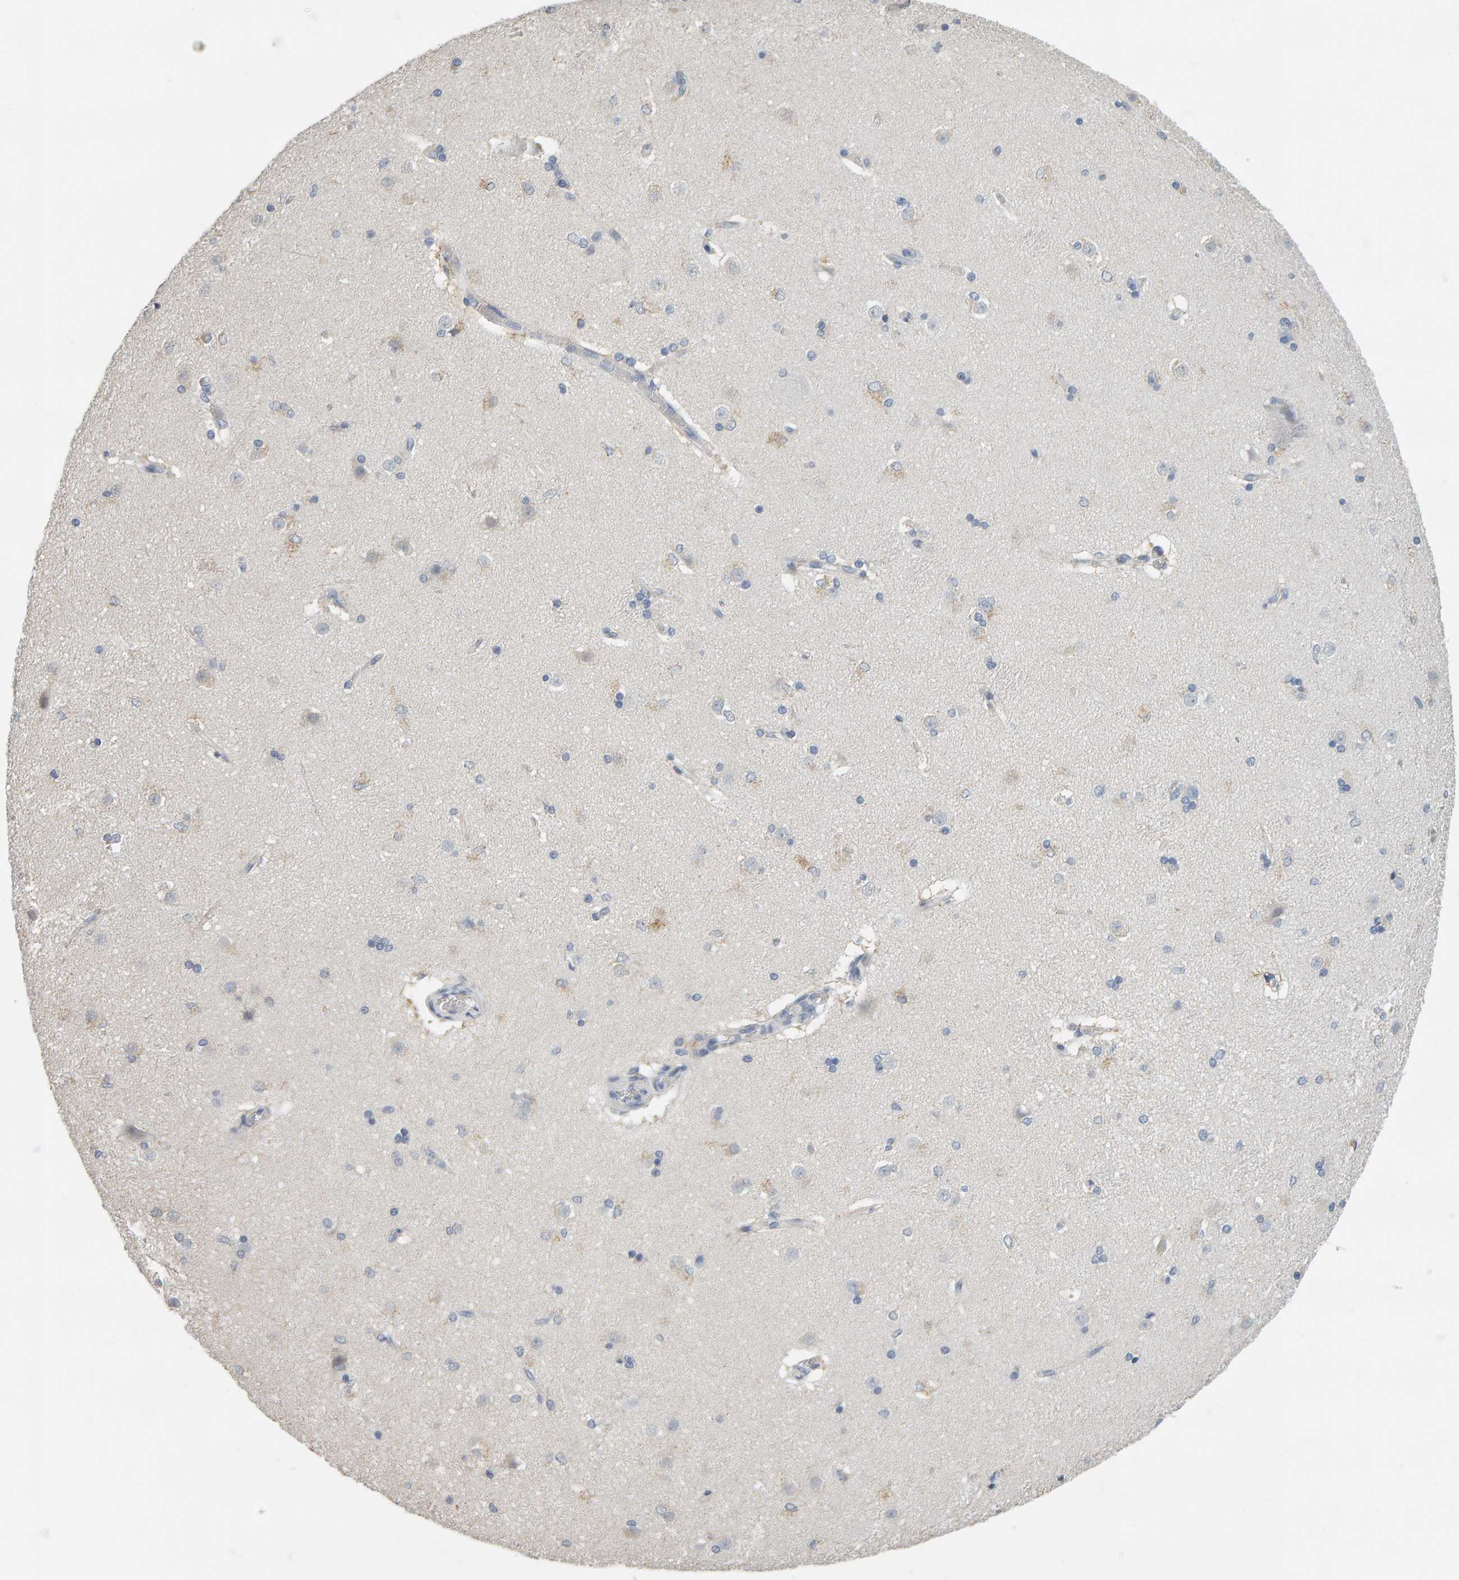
{"staining": {"intensity": "weak", "quantity": "<25%", "location": "cytoplasmic/membranous"}, "tissue": "caudate", "cell_type": "Glial cells", "image_type": "normal", "snomed": [{"axis": "morphology", "description": "Normal tissue, NOS"}, {"axis": "topography", "description": "Lateral ventricle wall"}], "caption": "Glial cells are negative for brown protein staining in unremarkable caudate. (DAB immunohistochemistry (IHC) with hematoxylin counter stain).", "gene": "ADHFE1", "patient": {"sex": "female", "age": 19}}